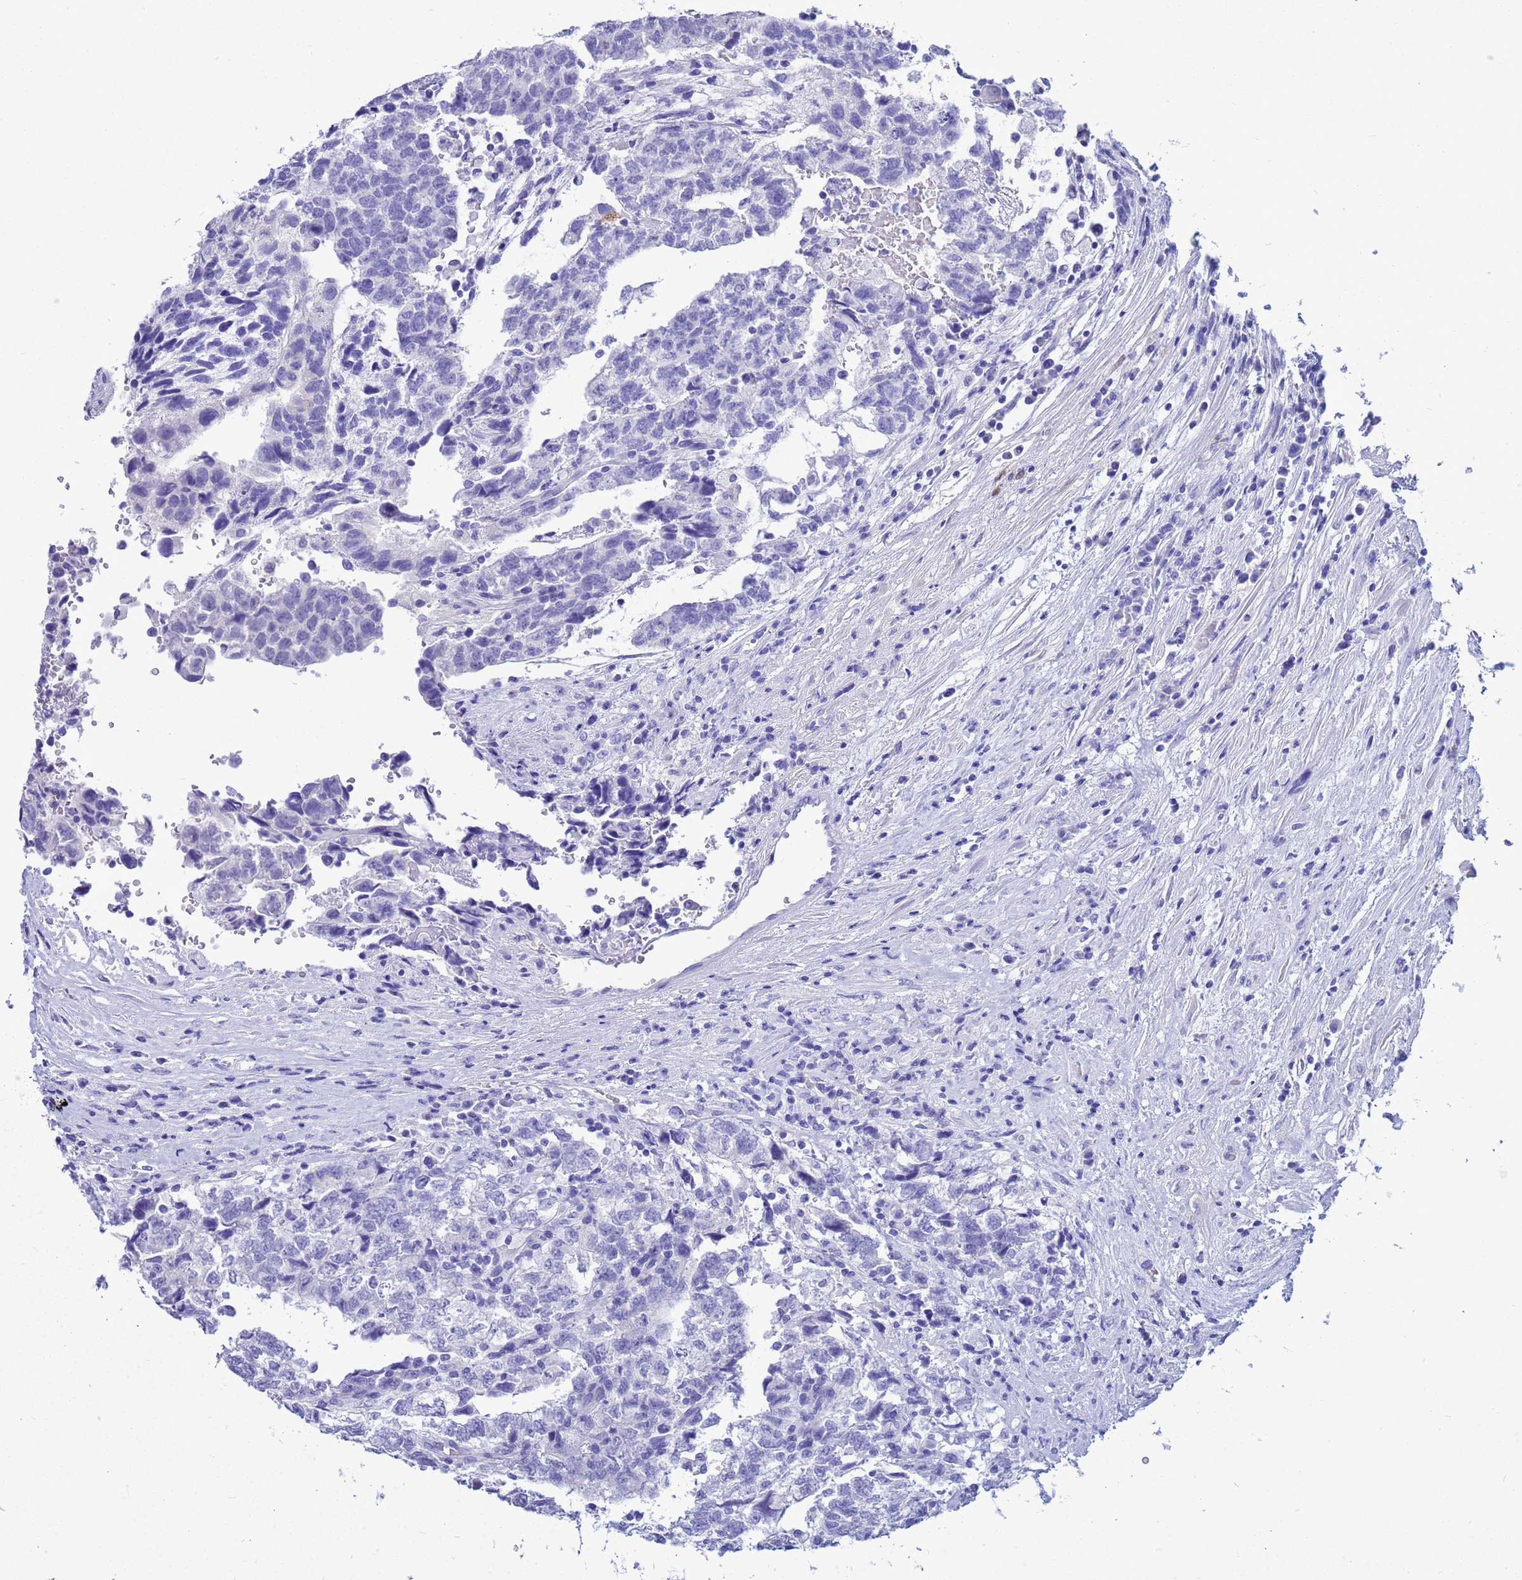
{"staining": {"intensity": "negative", "quantity": "none", "location": "none"}, "tissue": "testis cancer", "cell_type": "Tumor cells", "image_type": "cancer", "snomed": [{"axis": "morphology", "description": "Carcinoma, Embryonal, NOS"}, {"axis": "topography", "description": "Testis"}], "caption": "The photomicrograph displays no staining of tumor cells in embryonal carcinoma (testis). (DAB immunohistochemistry visualized using brightfield microscopy, high magnification).", "gene": "AKR1C2", "patient": {"sex": "male", "age": 36}}